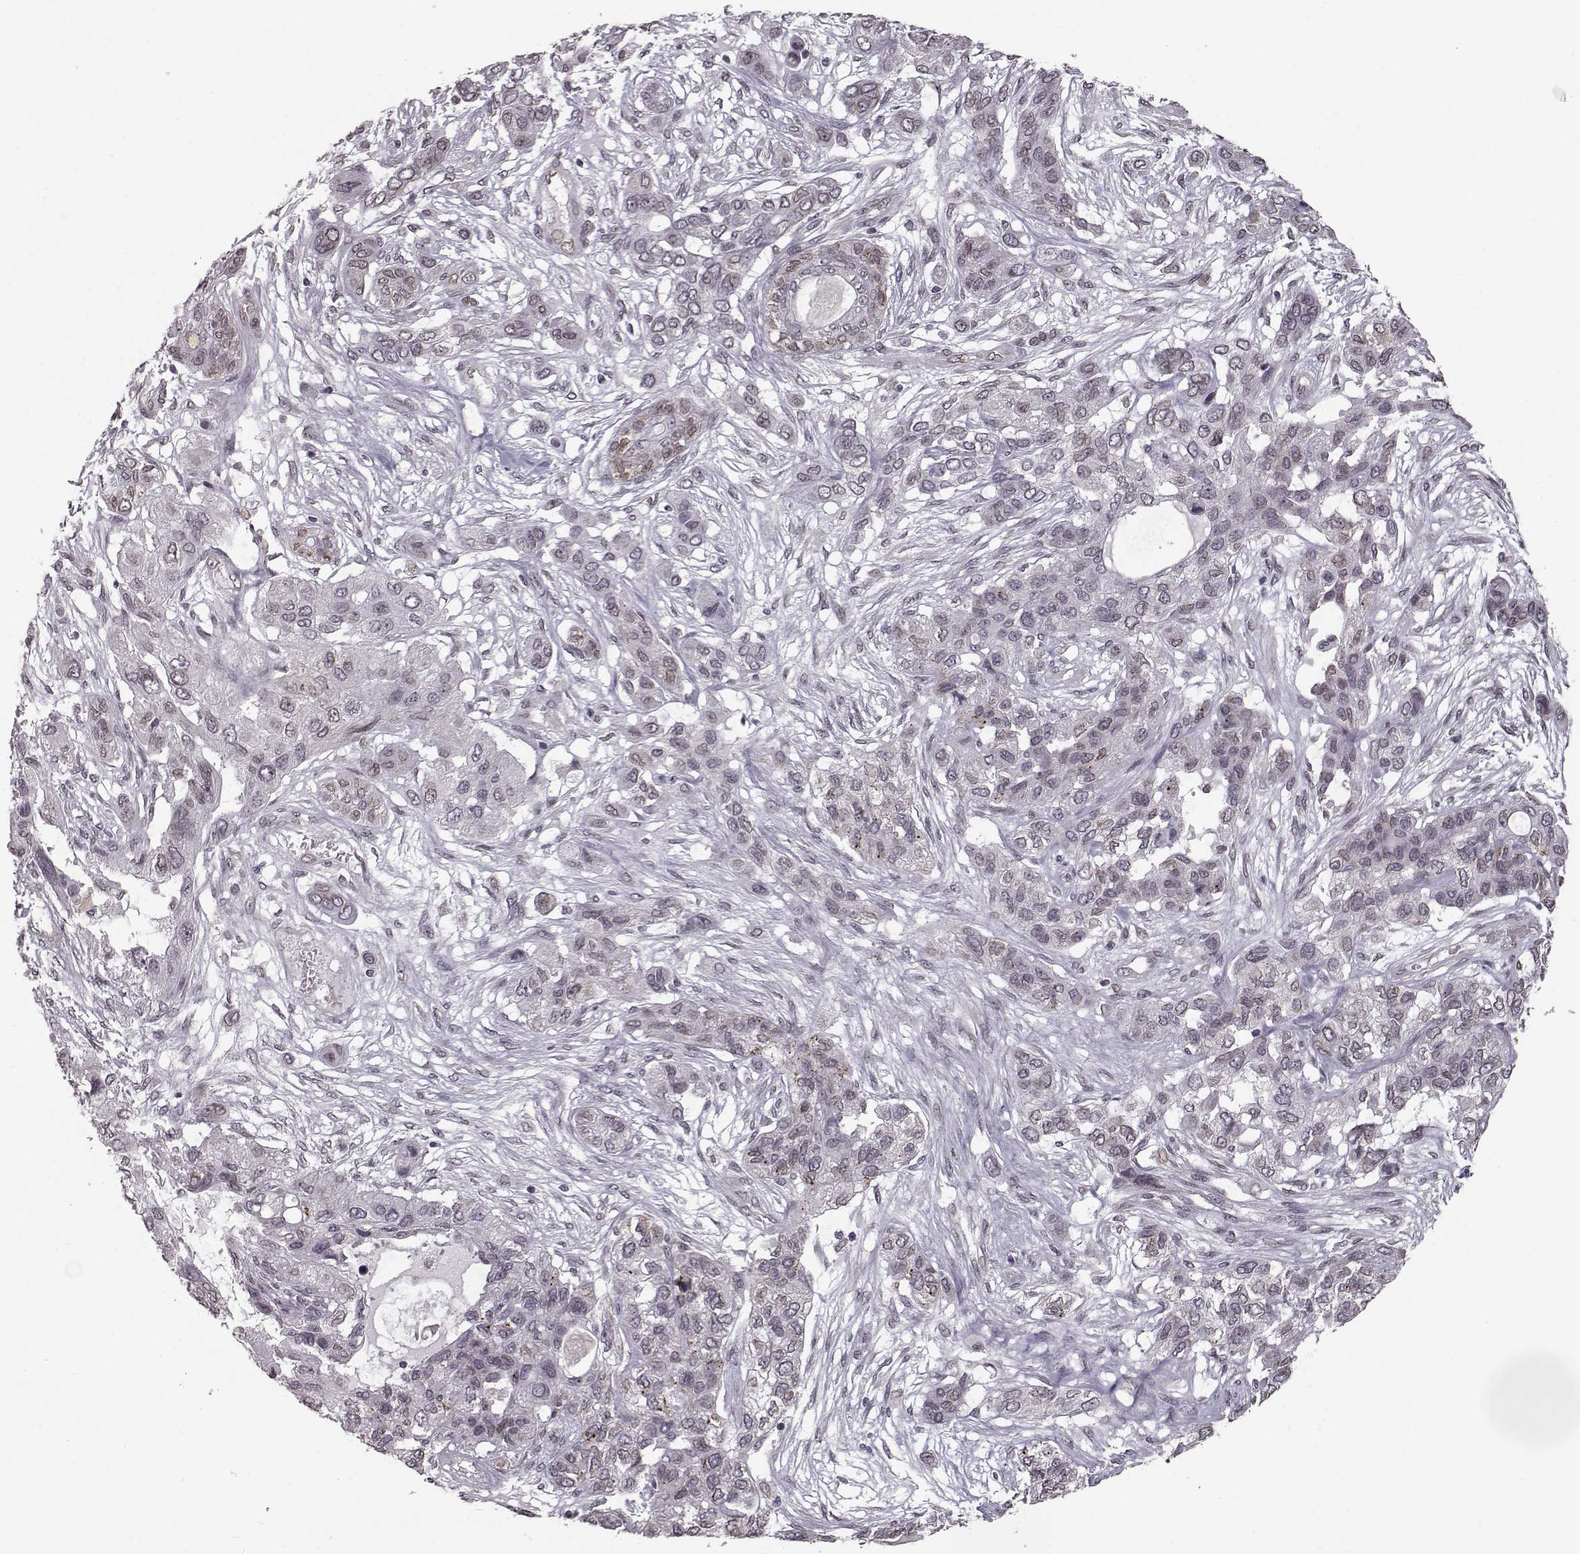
{"staining": {"intensity": "weak", "quantity": "25%-75%", "location": "cytoplasmic/membranous,nuclear"}, "tissue": "lung cancer", "cell_type": "Tumor cells", "image_type": "cancer", "snomed": [{"axis": "morphology", "description": "Squamous cell carcinoma, NOS"}, {"axis": "topography", "description": "Lung"}], "caption": "Immunohistochemical staining of lung cancer (squamous cell carcinoma) reveals weak cytoplasmic/membranous and nuclear protein positivity in approximately 25%-75% of tumor cells. Ihc stains the protein in brown and the nuclei are stained blue.", "gene": "NUP37", "patient": {"sex": "female", "age": 70}}